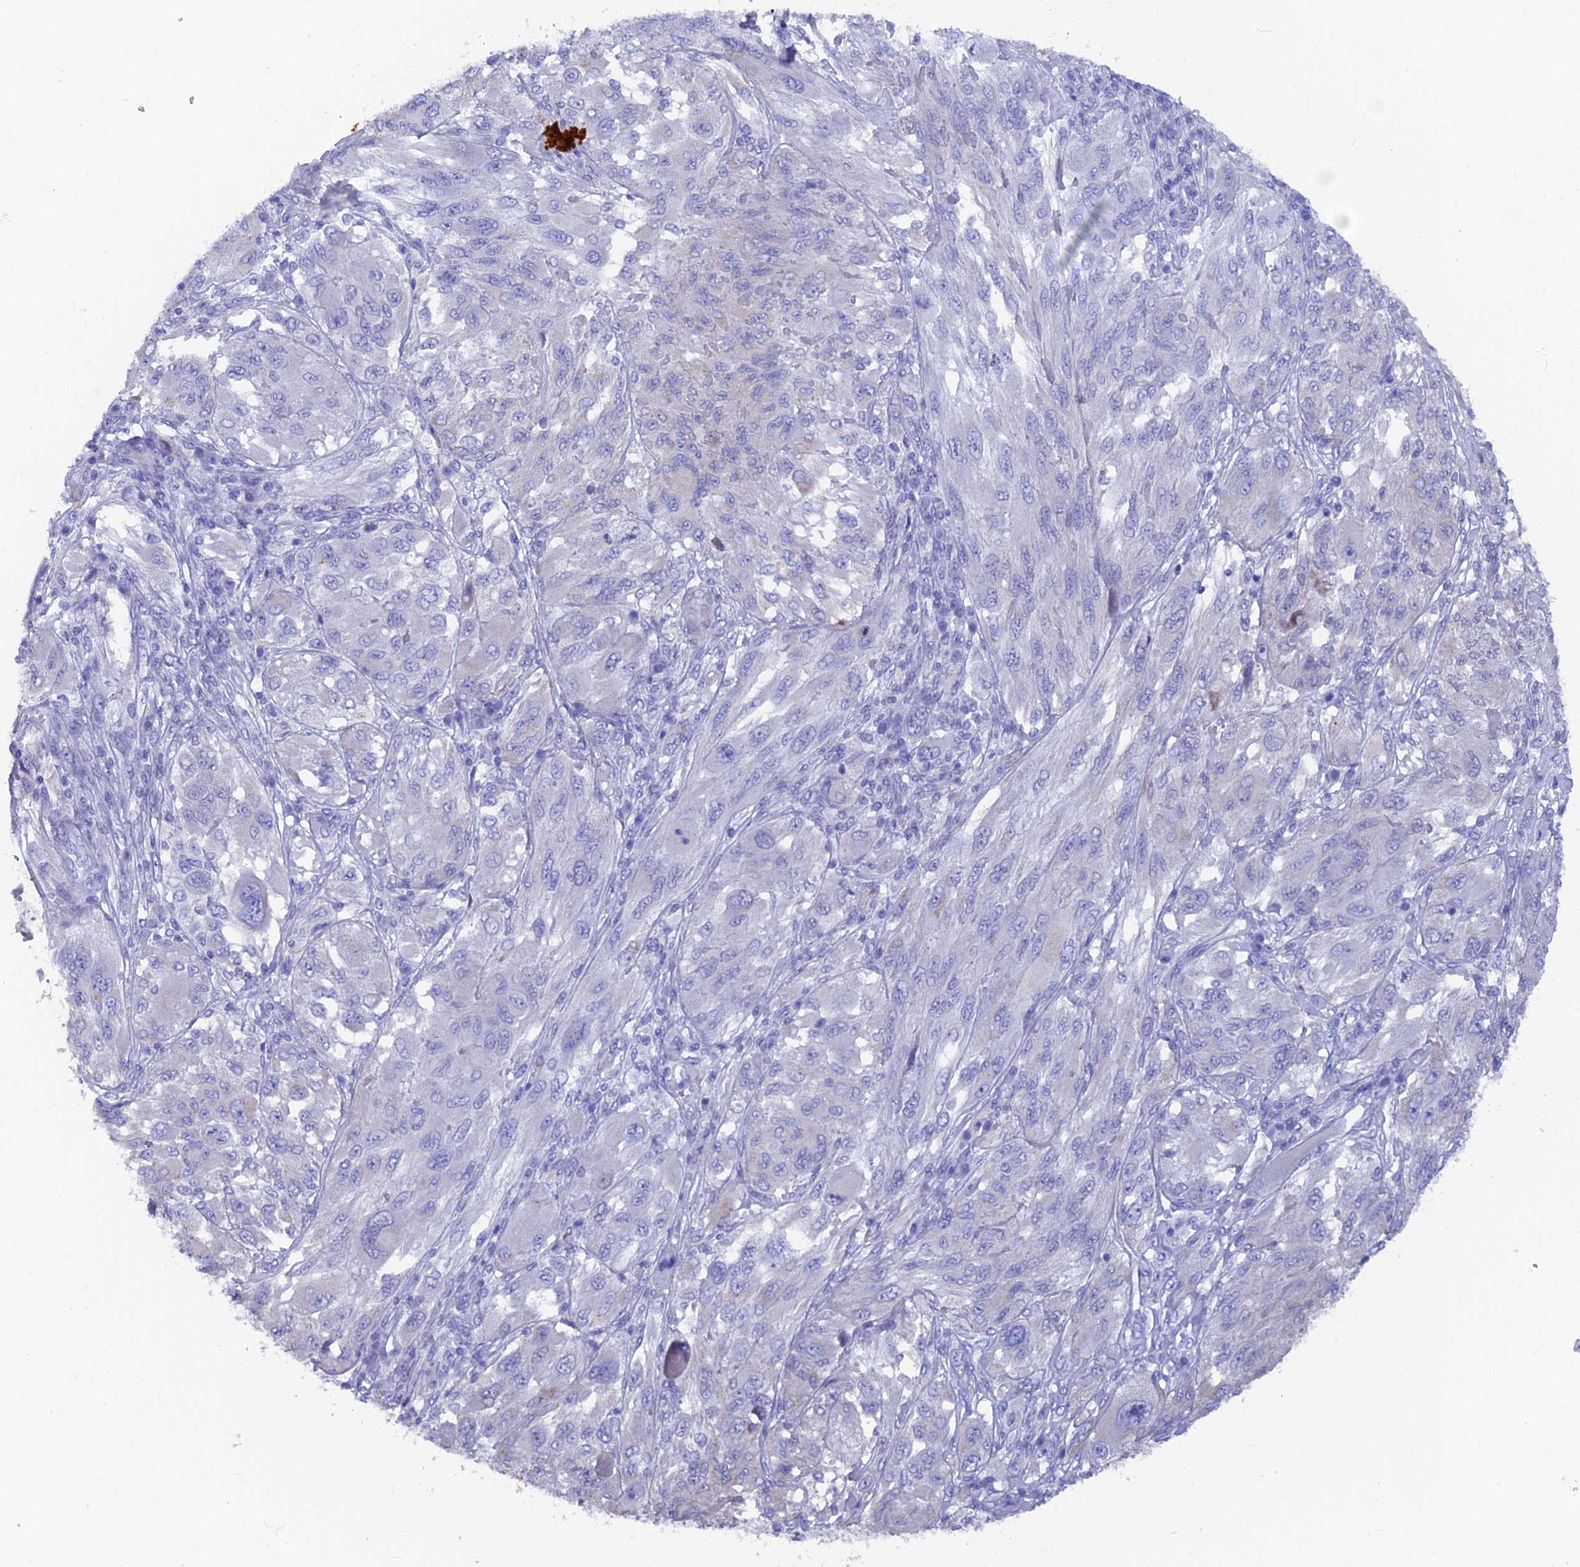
{"staining": {"intensity": "negative", "quantity": "none", "location": "none"}, "tissue": "melanoma", "cell_type": "Tumor cells", "image_type": "cancer", "snomed": [{"axis": "morphology", "description": "Malignant melanoma, NOS"}, {"axis": "topography", "description": "Skin"}], "caption": "An immunohistochemistry histopathology image of malignant melanoma is shown. There is no staining in tumor cells of malignant melanoma. (Immunohistochemistry, brightfield microscopy, high magnification).", "gene": "AK4", "patient": {"sex": "female", "age": 91}}